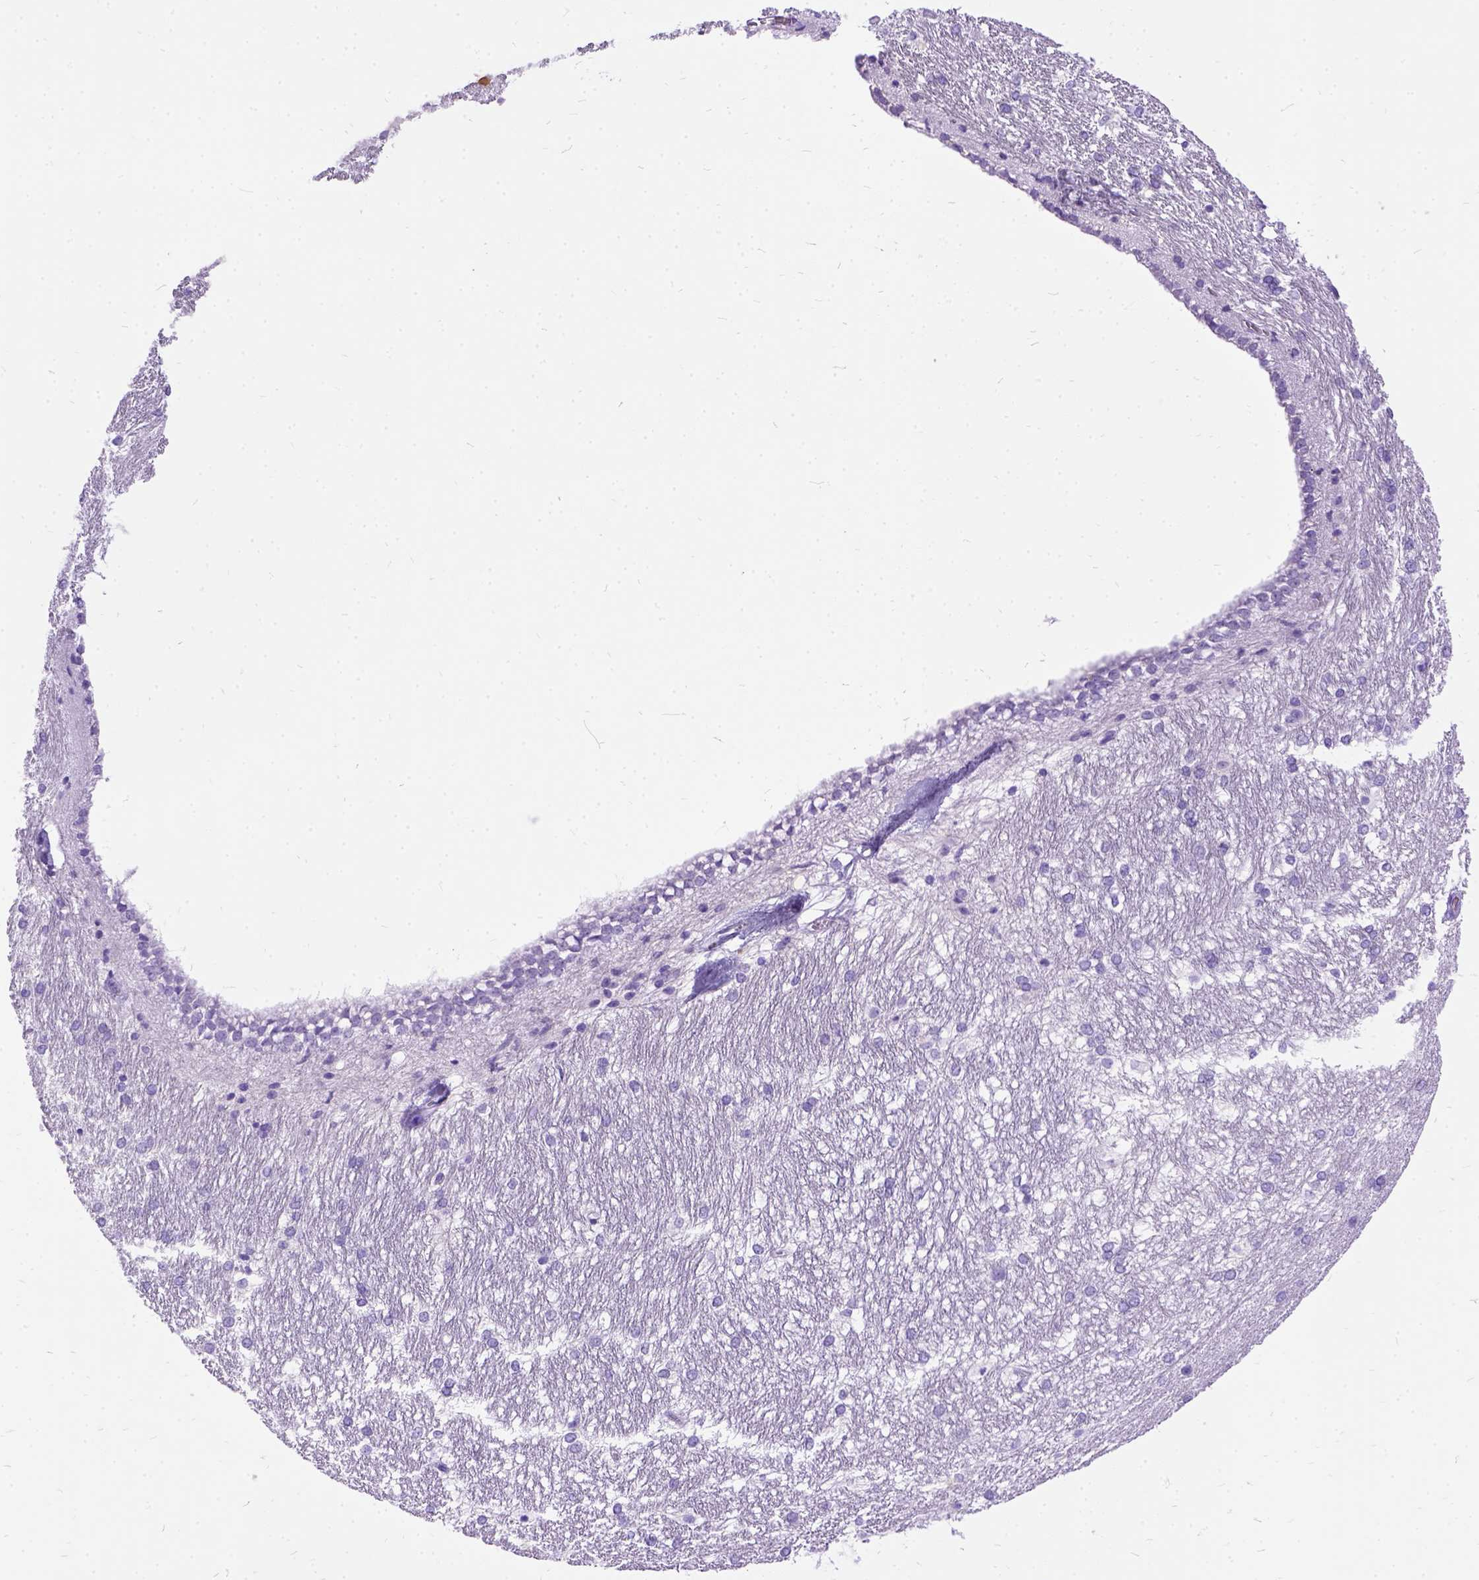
{"staining": {"intensity": "negative", "quantity": "none", "location": "none"}, "tissue": "hippocampus", "cell_type": "Glial cells", "image_type": "normal", "snomed": [{"axis": "morphology", "description": "Normal tissue, NOS"}, {"axis": "topography", "description": "Cerebral cortex"}, {"axis": "topography", "description": "Hippocampus"}], "caption": "Immunohistochemistry (IHC) of unremarkable hippocampus displays no positivity in glial cells.", "gene": "ENSG00000254979", "patient": {"sex": "female", "age": 19}}